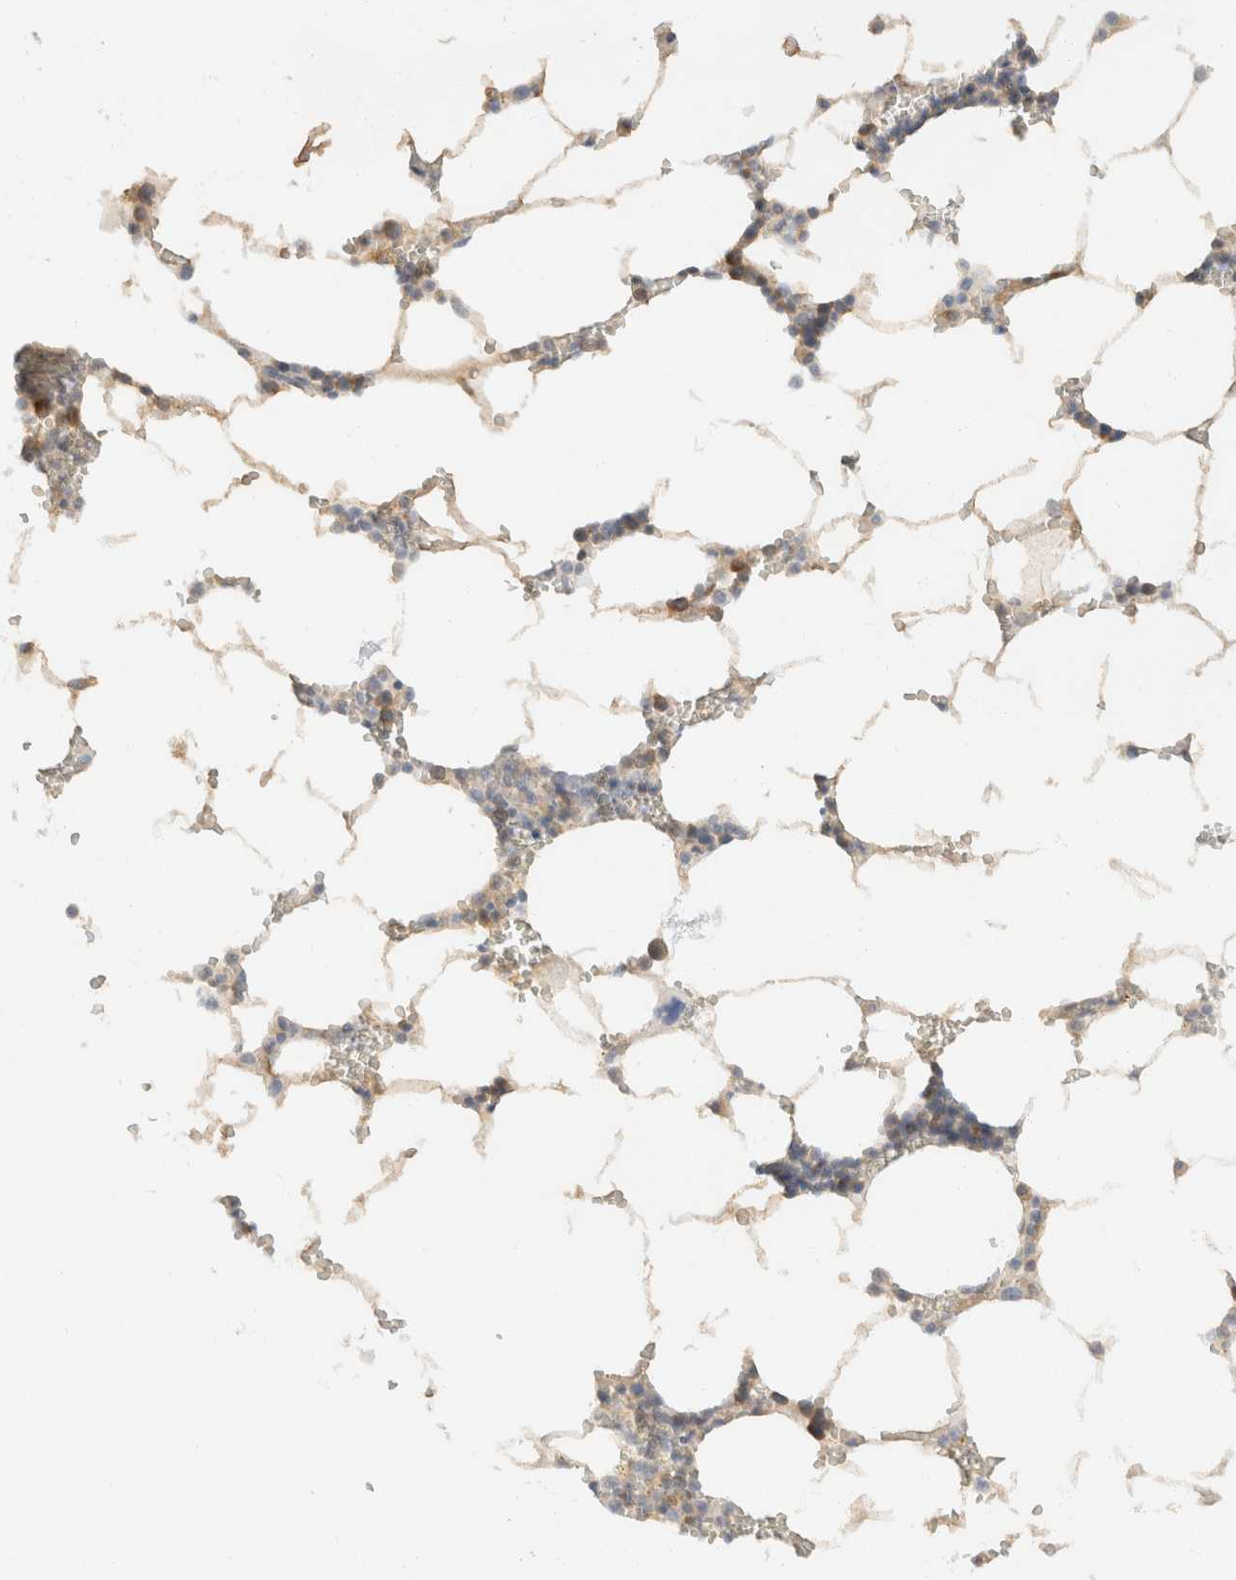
{"staining": {"intensity": "weak", "quantity": "<25%", "location": "cytoplasmic/membranous"}, "tissue": "bone marrow", "cell_type": "Hematopoietic cells", "image_type": "normal", "snomed": [{"axis": "morphology", "description": "Normal tissue, NOS"}, {"axis": "topography", "description": "Bone marrow"}], "caption": "IHC image of unremarkable bone marrow: bone marrow stained with DAB (3,3'-diaminobenzidine) demonstrates no significant protein expression in hematopoietic cells. The staining was performed using DAB to visualize the protein expression in brown, while the nuclei were stained in blue with hematoxylin (Magnification: 20x).", "gene": "SH3GLB2", "patient": {"sex": "male", "age": 70}}